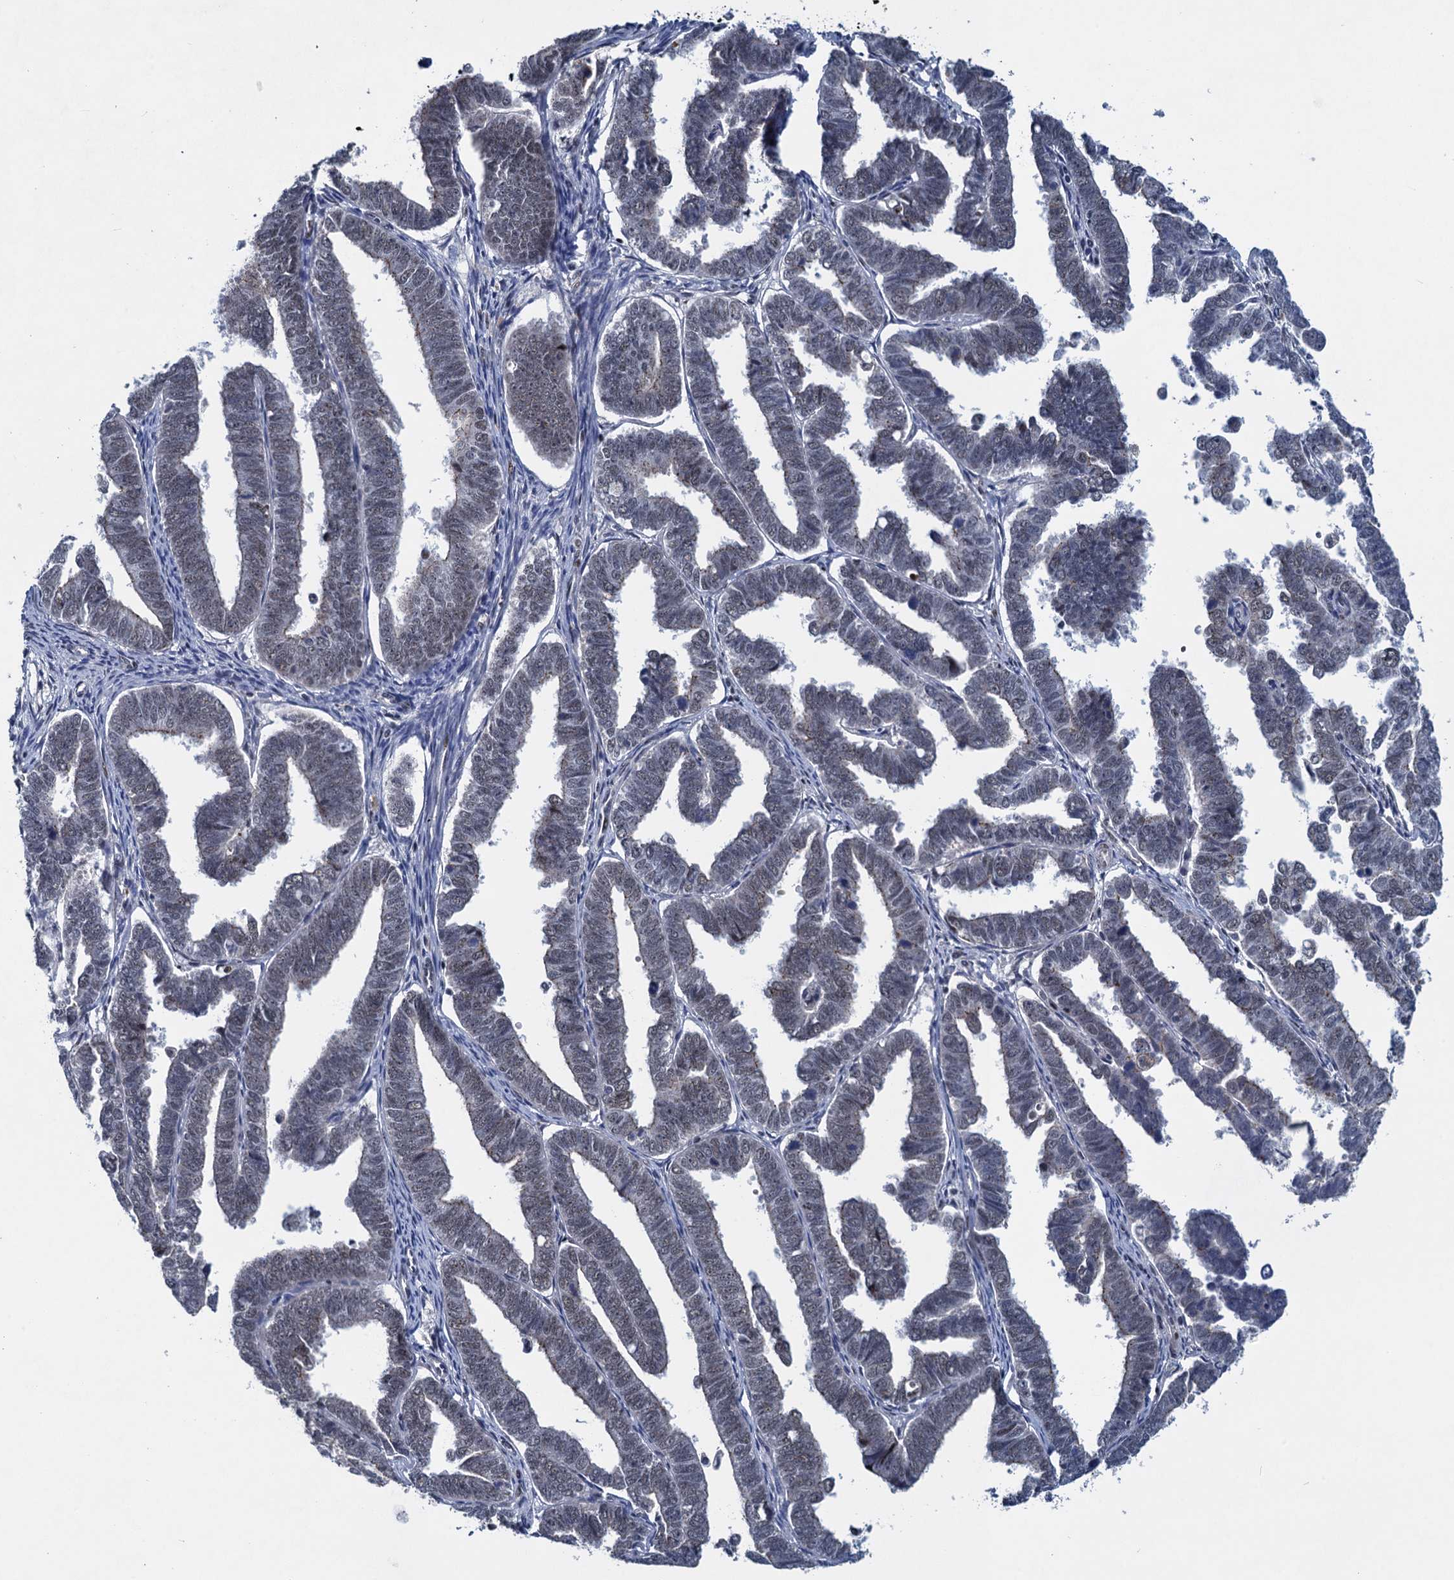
{"staining": {"intensity": "weak", "quantity": "<25%", "location": "nuclear"}, "tissue": "endometrial cancer", "cell_type": "Tumor cells", "image_type": "cancer", "snomed": [{"axis": "morphology", "description": "Adenocarcinoma, NOS"}, {"axis": "topography", "description": "Endometrium"}], "caption": "This is an IHC micrograph of adenocarcinoma (endometrial). There is no staining in tumor cells.", "gene": "ATOSA", "patient": {"sex": "female", "age": 75}}